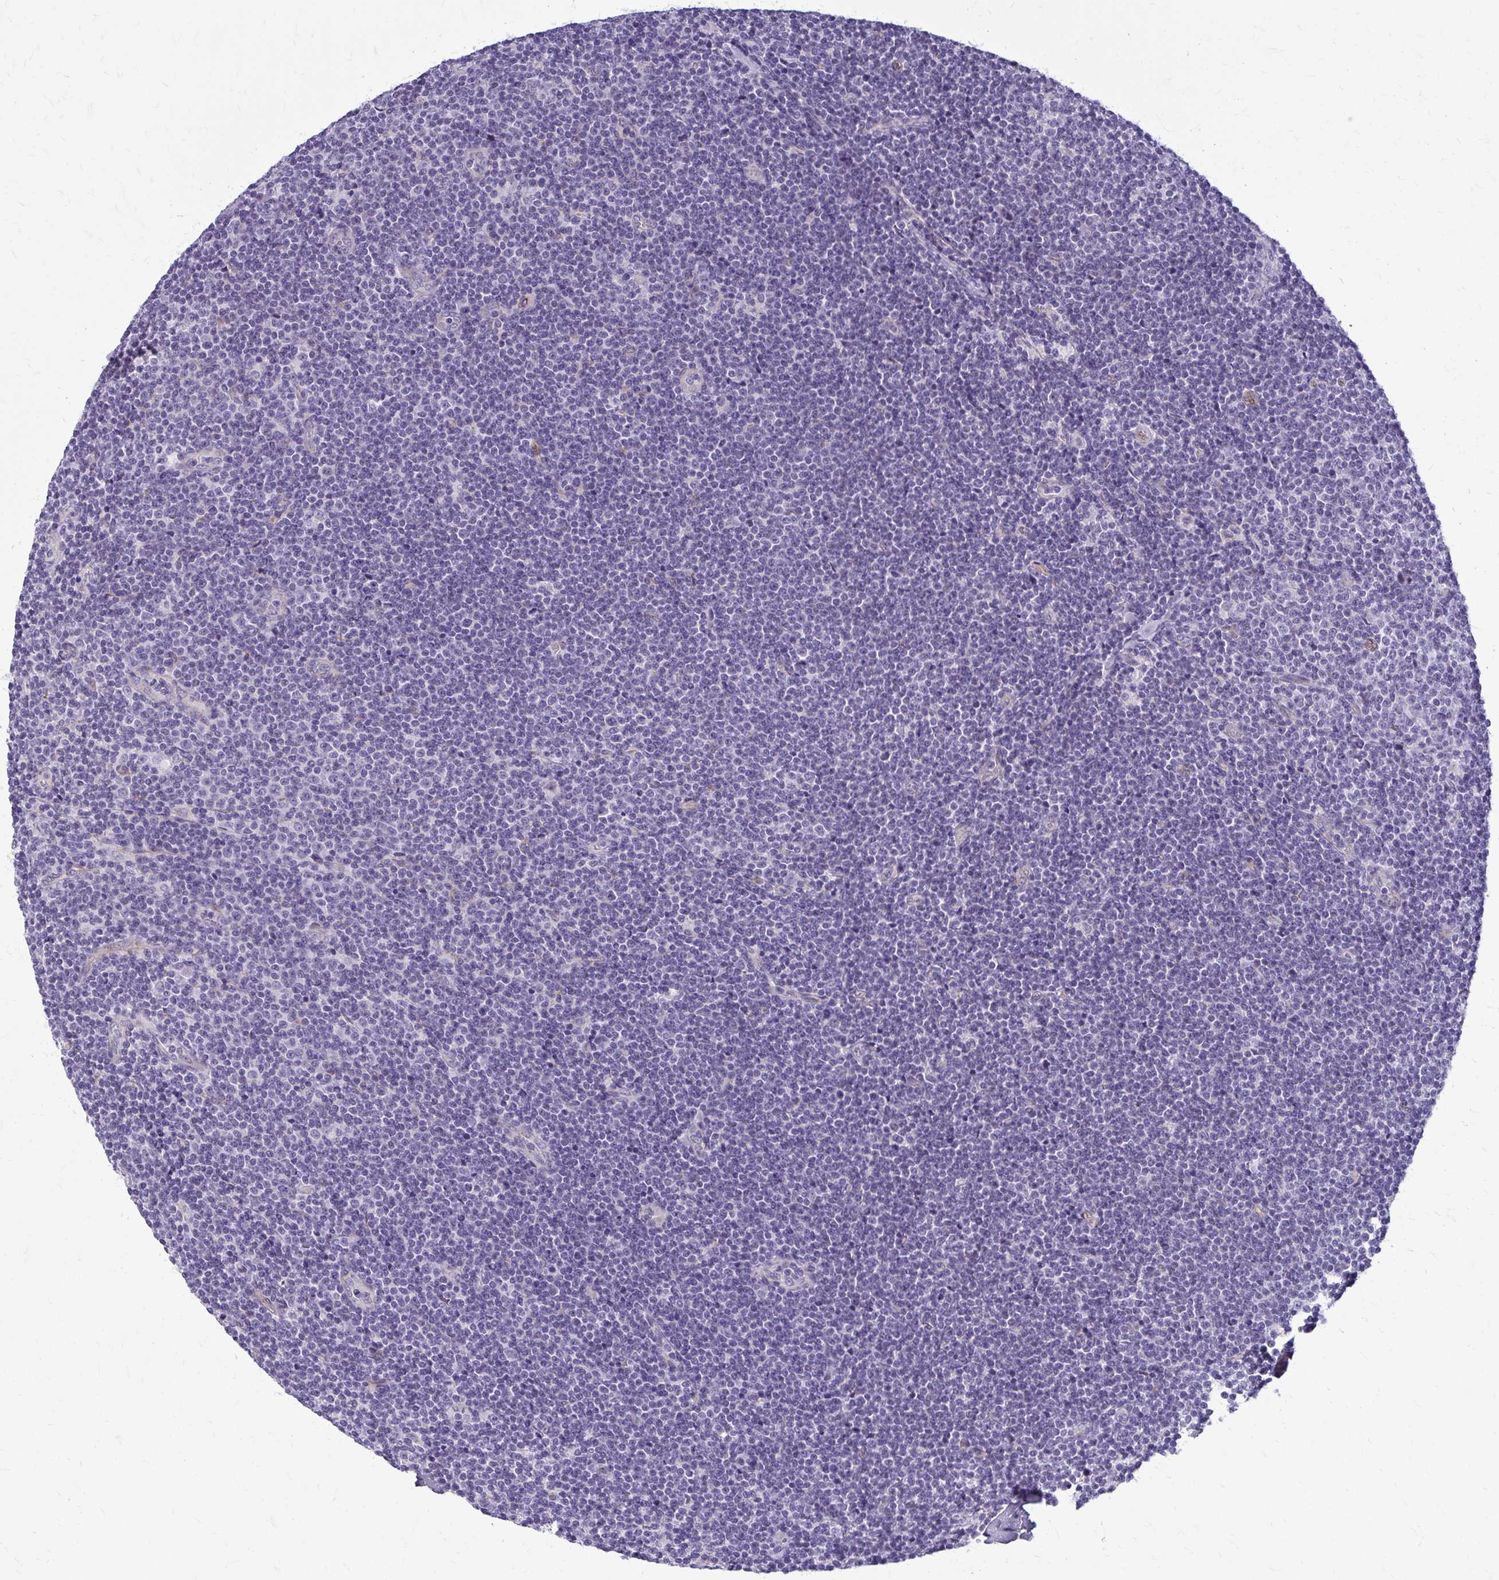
{"staining": {"intensity": "negative", "quantity": "none", "location": "none"}, "tissue": "lymphoma", "cell_type": "Tumor cells", "image_type": "cancer", "snomed": [{"axis": "morphology", "description": "Malignant lymphoma, non-Hodgkin's type, Low grade"}, {"axis": "topography", "description": "Lymph node"}], "caption": "Immunohistochemistry histopathology image of neoplastic tissue: lymphoma stained with DAB (3,3'-diaminobenzidine) shows no significant protein staining in tumor cells.", "gene": "DEPP1", "patient": {"sex": "male", "age": 48}}